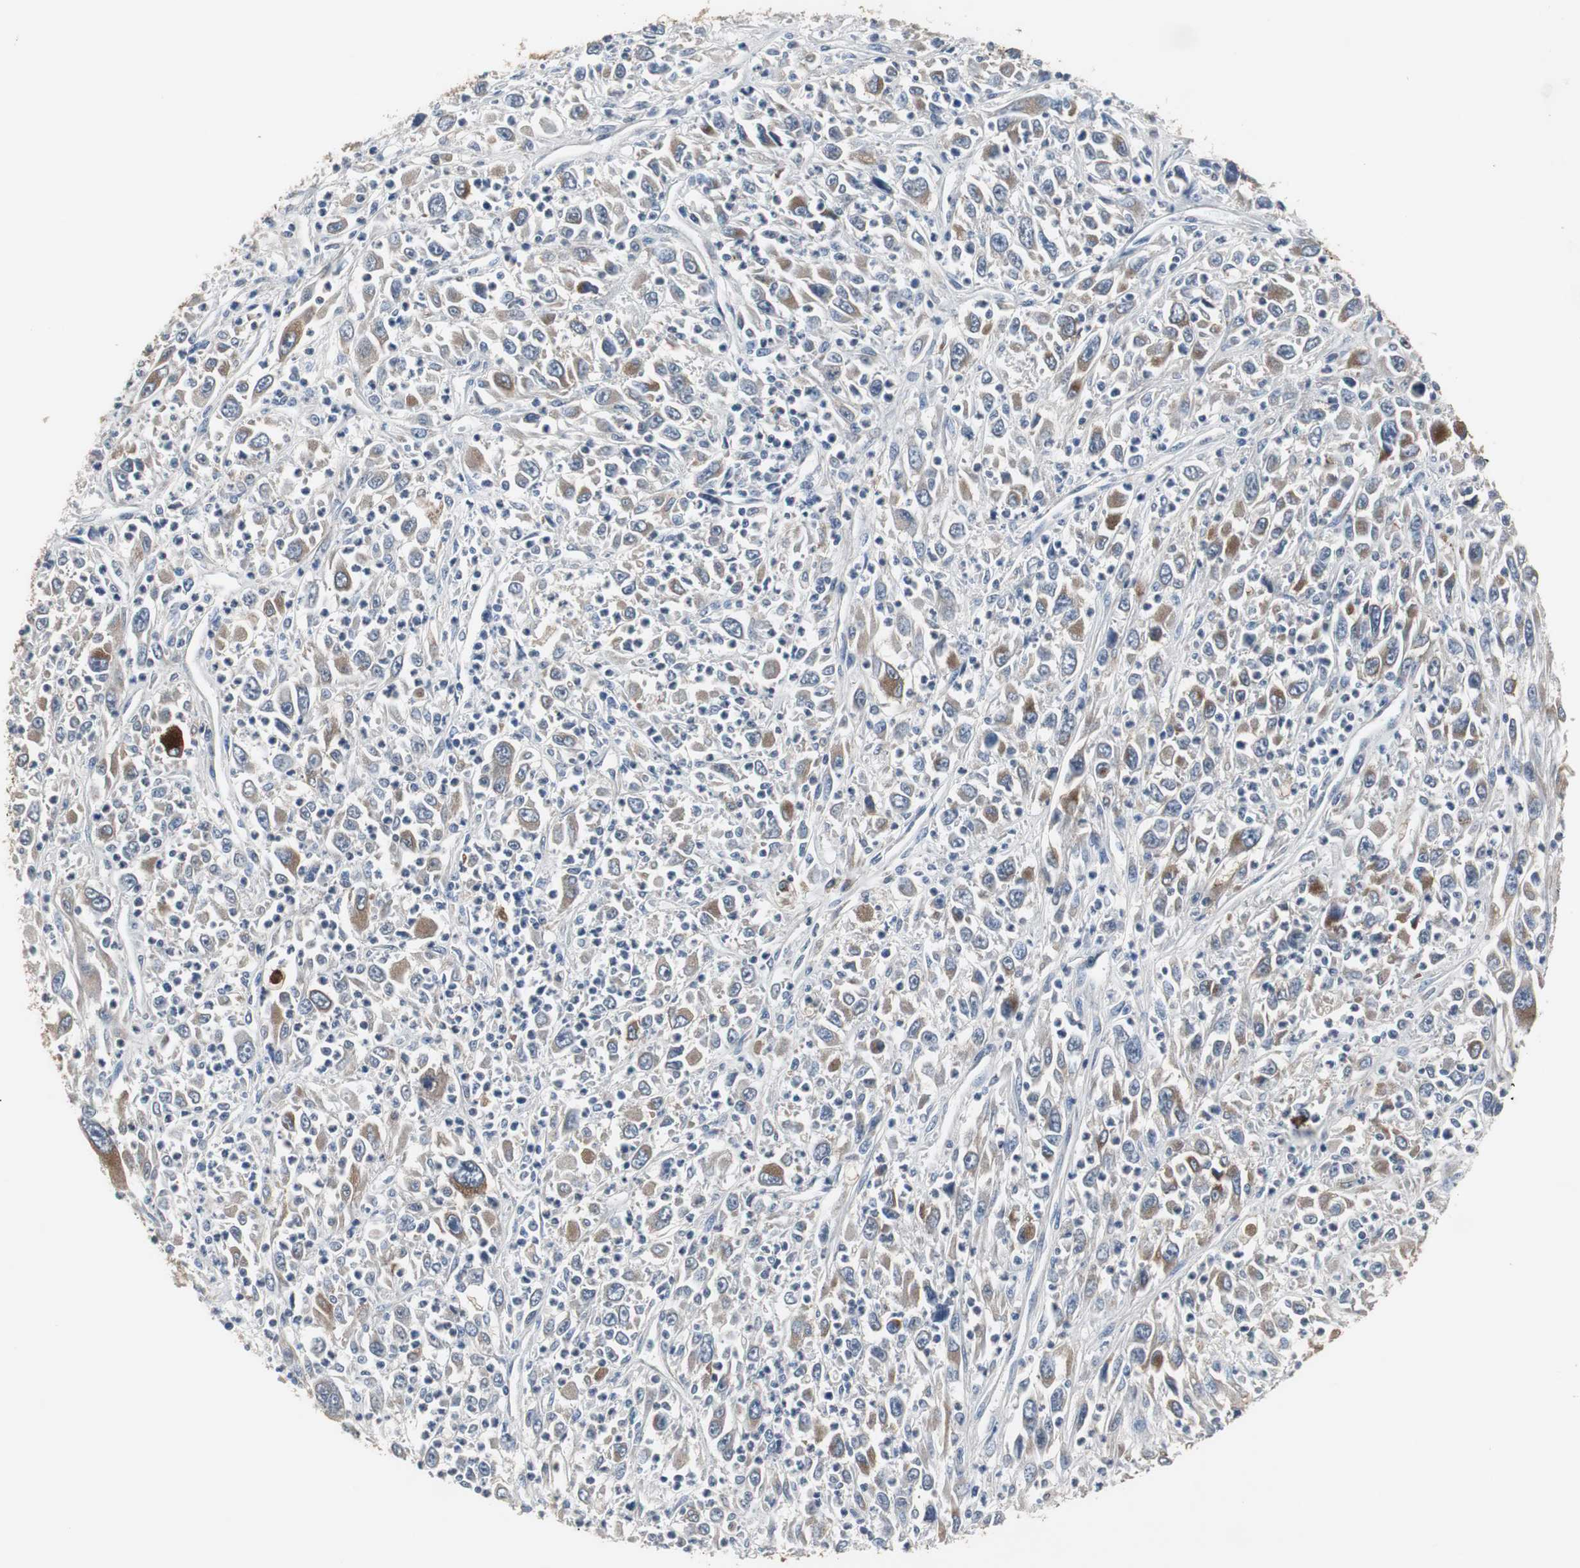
{"staining": {"intensity": "moderate", "quantity": "25%-75%", "location": "cytoplasmic/membranous"}, "tissue": "melanoma", "cell_type": "Tumor cells", "image_type": "cancer", "snomed": [{"axis": "morphology", "description": "Malignant melanoma, Metastatic site"}, {"axis": "topography", "description": "Skin"}], "caption": "Protein expression analysis of malignant melanoma (metastatic site) displays moderate cytoplasmic/membranous positivity in about 25%-75% of tumor cells.", "gene": "GBA1", "patient": {"sex": "female", "age": 56}}